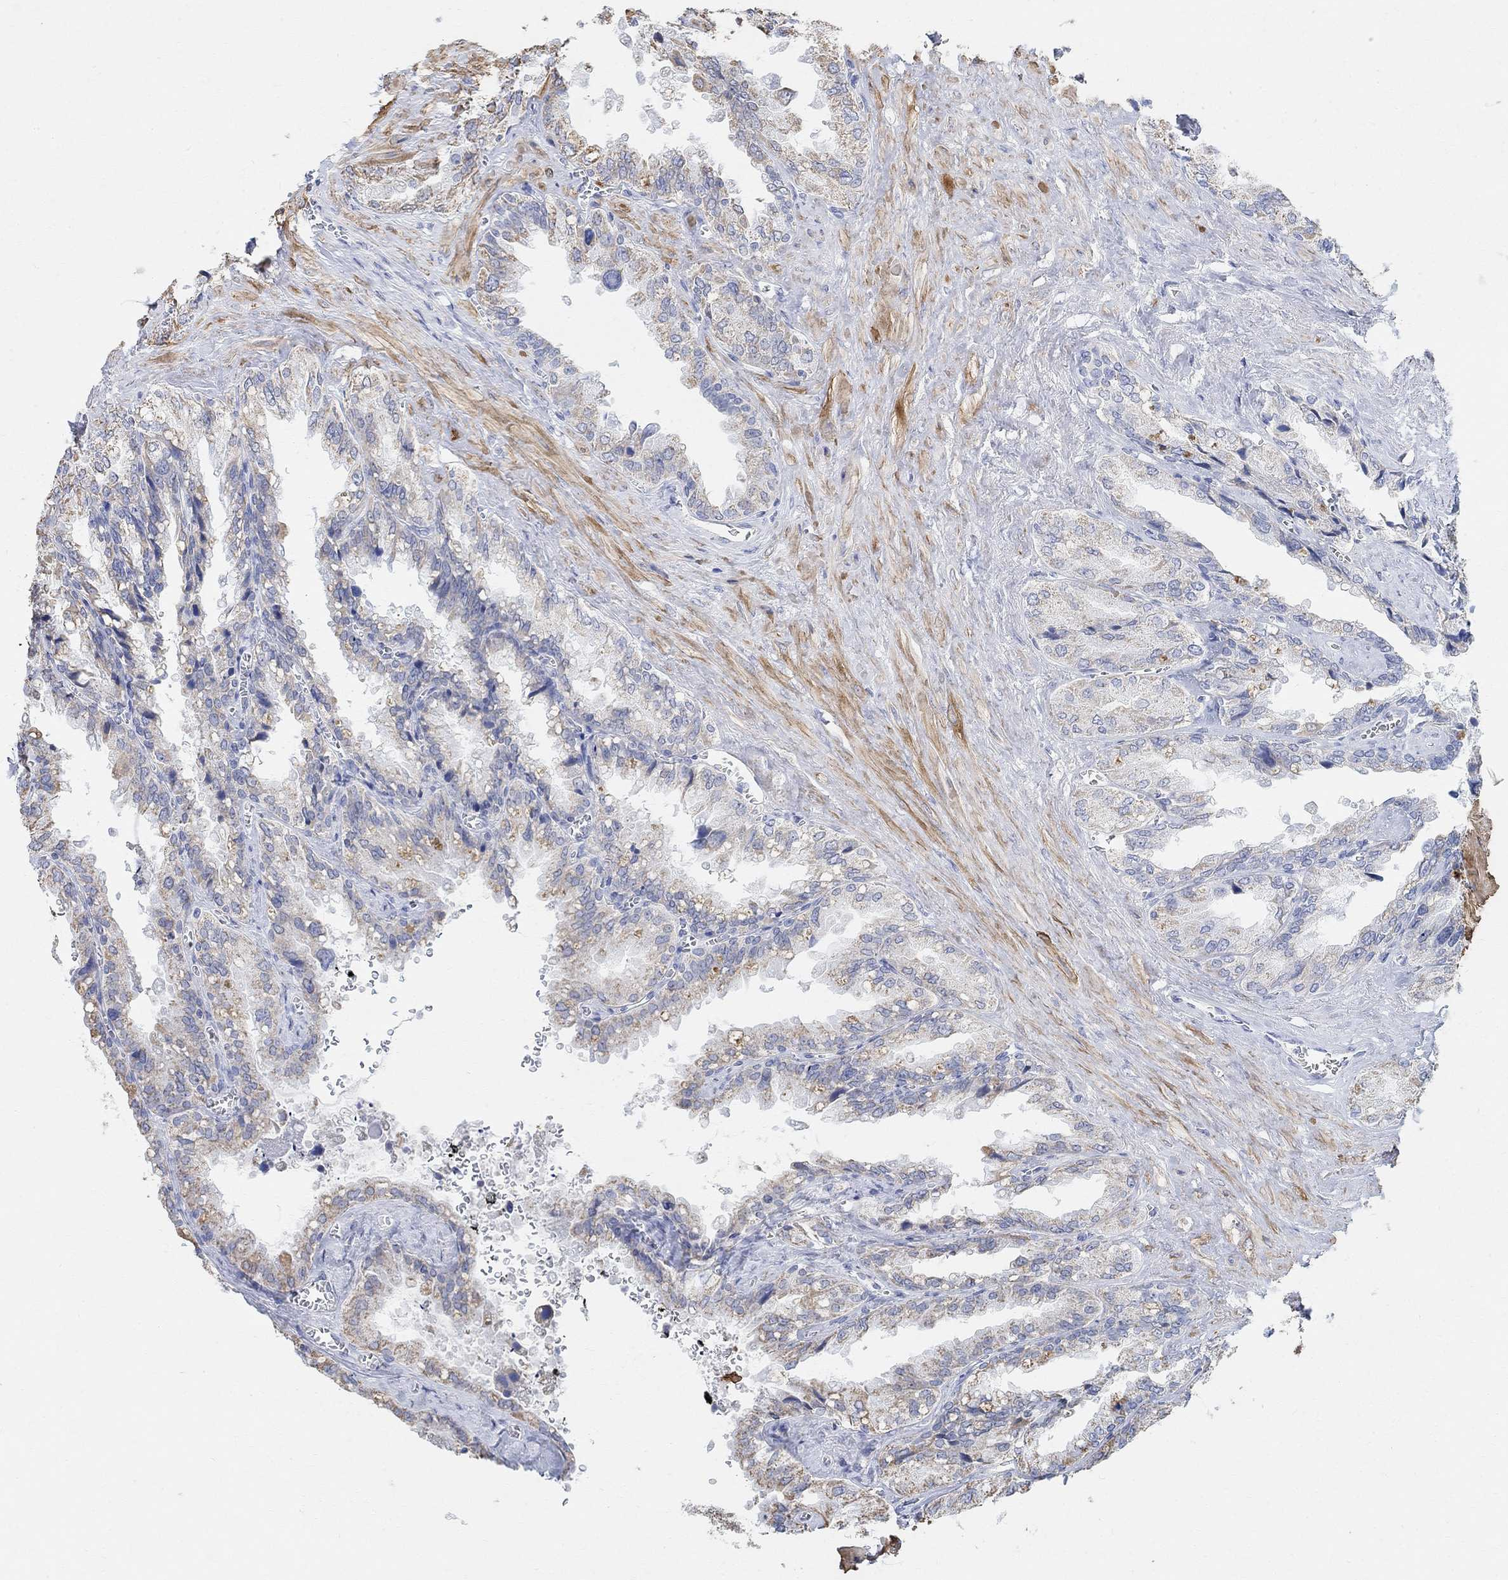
{"staining": {"intensity": "weak", "quantity": "<25%", "location": "cytoplasmic/membranous"}, "tissue": "seminal vesicle", "cell_type": "Glandular cells", "image_type": "normal", "snomed": [{"axis": "morphology", "description": "Normal tissue, NOS"}, {"axis": "topography", "description": "Seminal veicle"}], "caption": "High power microscopy photomicrograph of an immunohistochemistry image of unremarkable seminal vesicle, revealing no significant staining in glandular cells.", "gene": "SYT12", "patient": {"sex": "male", "age": 67}}